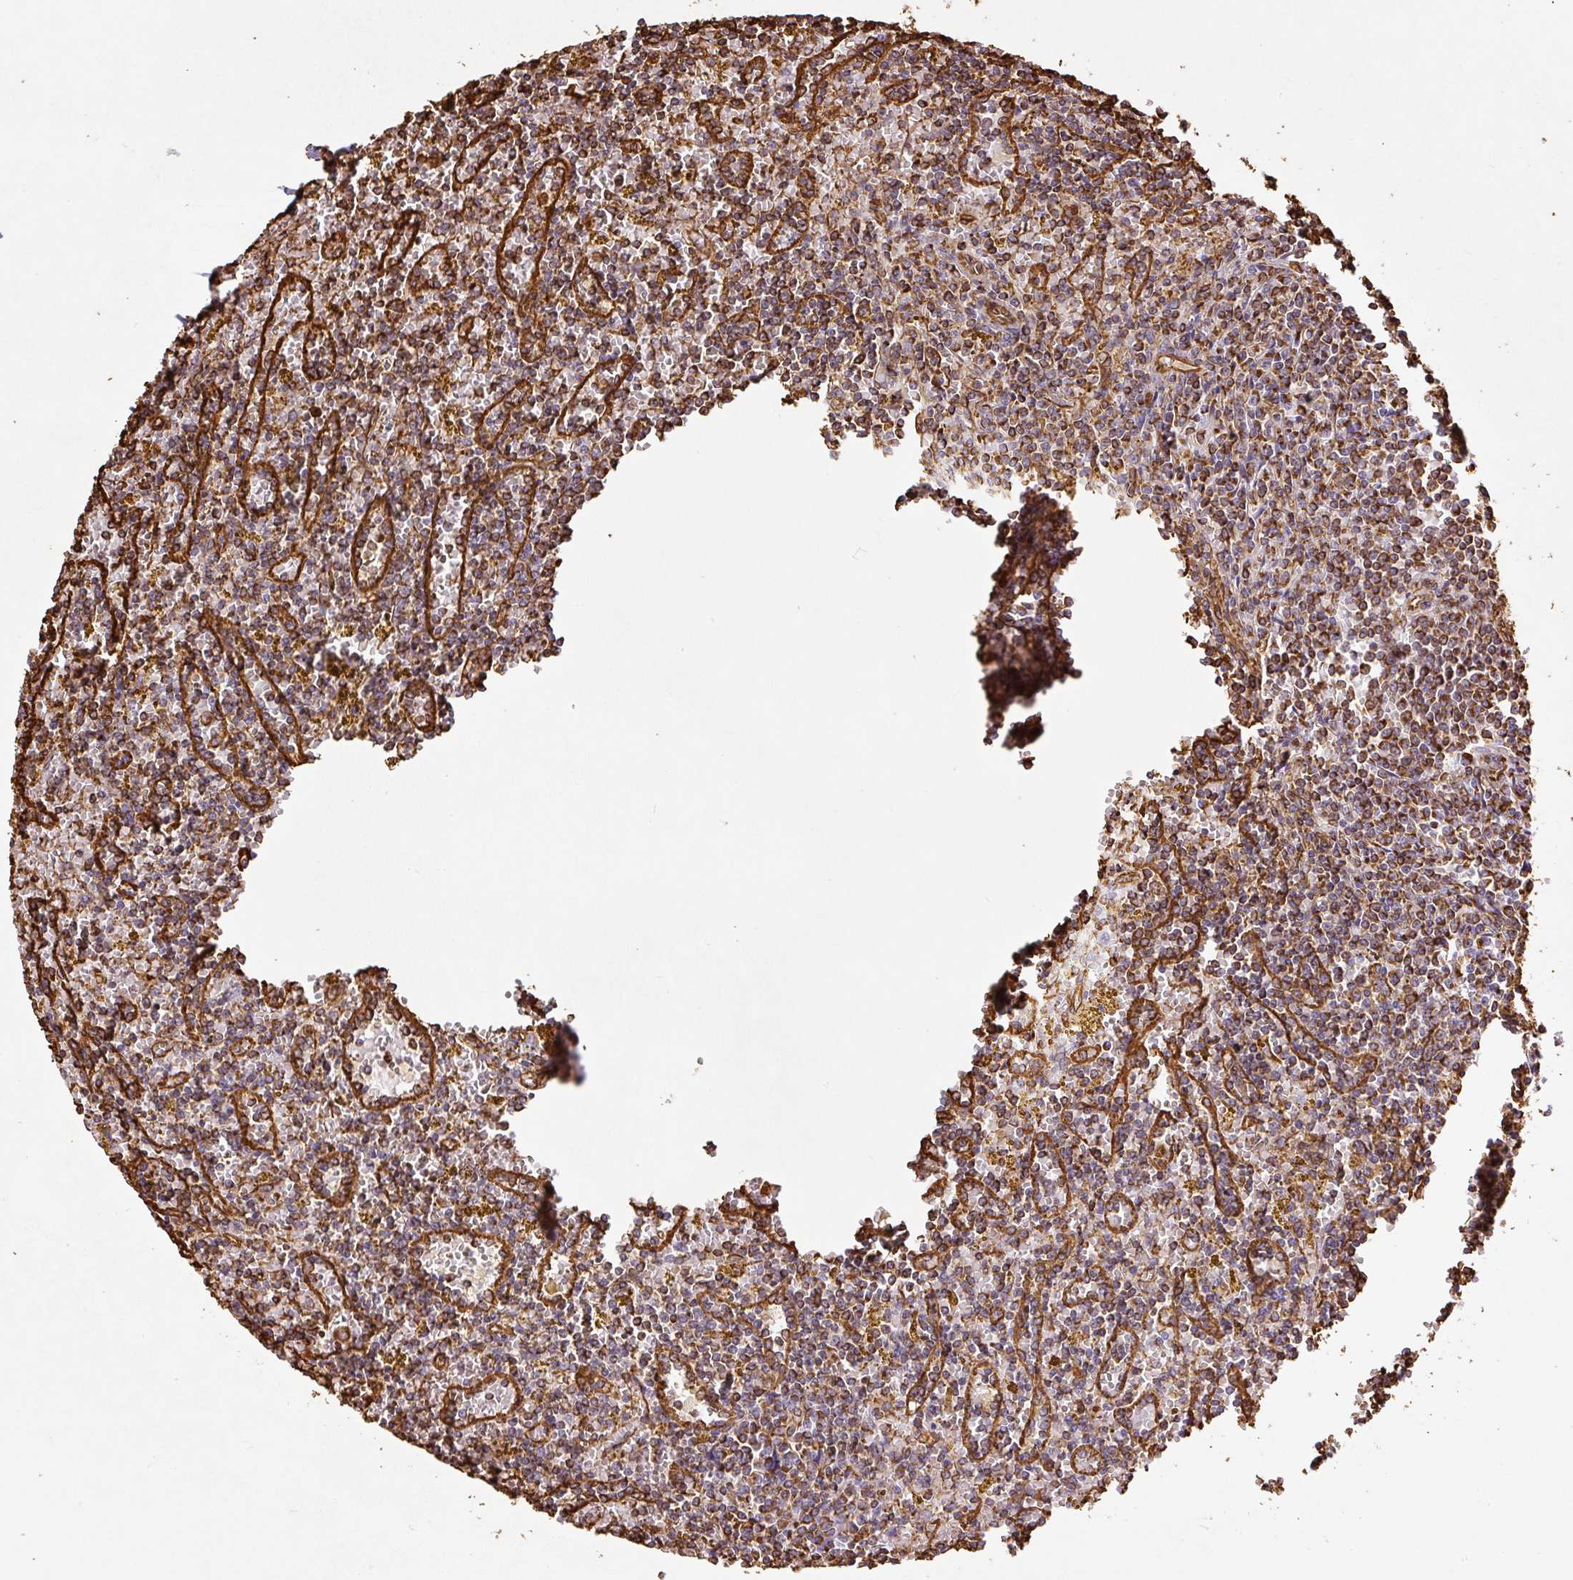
{"staining": {"intensity": "moderate", "quantity": "25%-75%", "location": "cytoplasmic/membranous"}, "tissue": "lymphoma", "cell_type": "Tumor cells", "image_type": "cancer", "snomed": [{"axis": "morphology", "description": "Malignant lymphoma, non-Hodgkin's type, Low grade"}, {"axis": "topography", "description": "Spleen"}, {"axis": "topography", "description": "Lymph node"}], "caption": "Immunohistochemistry staining of low-grade malignant lymphoma, non-Hodgkin's type, which shows medium levels of moderate cytoplasmic/membranous staining in approximately 25%-75% of tumor cells indicating moderate cytoplasmic/membranous protein staining. The staining was performed using DAB (3,3'-diaminobenzidine) (brown) for protein detection and nuclei were counterstained in hematoxylin (blue).", "gene": "VIM", "patient": {"sex": "female", "age": 66}}